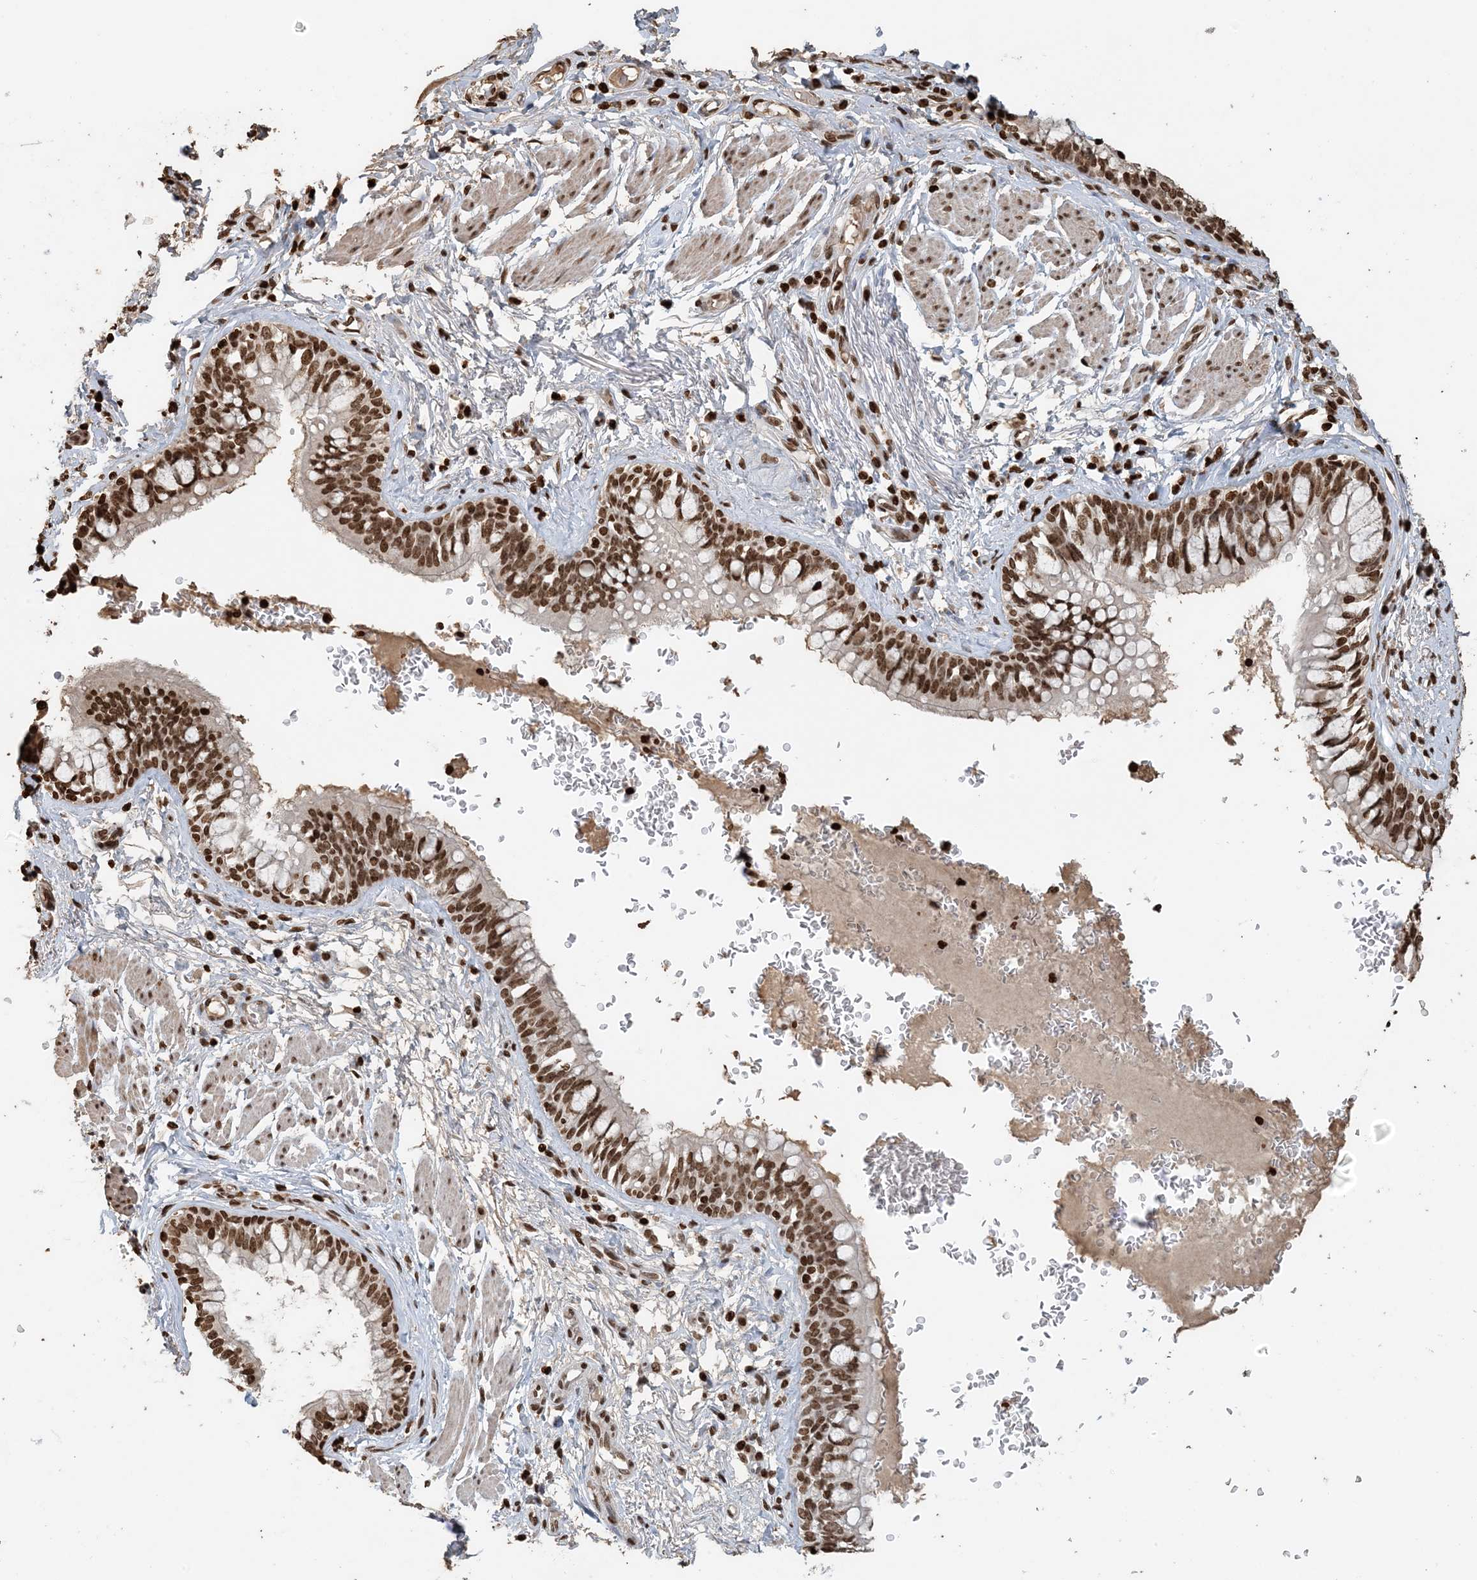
{"staining": {"intensity": "strong", "quantity": ">75%", "location": "nuclear"}, "tissue": "bronchus", "cell_type": "Respiratory epithelial cells", "image_type": "normal", "snomed": [{"axis": "morphology", "description": "Normal tissue, NOS"}, {"axis": "topography", "description": "Cartilage tissue"}, {"axis": "topography", "description": "Bronchus"}], "caption": "This is a photomicrograph of immunohistochemistry staining of normal bronchus, which shows strong positivity in the nuclear of respiratory epithelial cells.", "gene": "H3", "patient": {"sex": "female", "age": 36}}